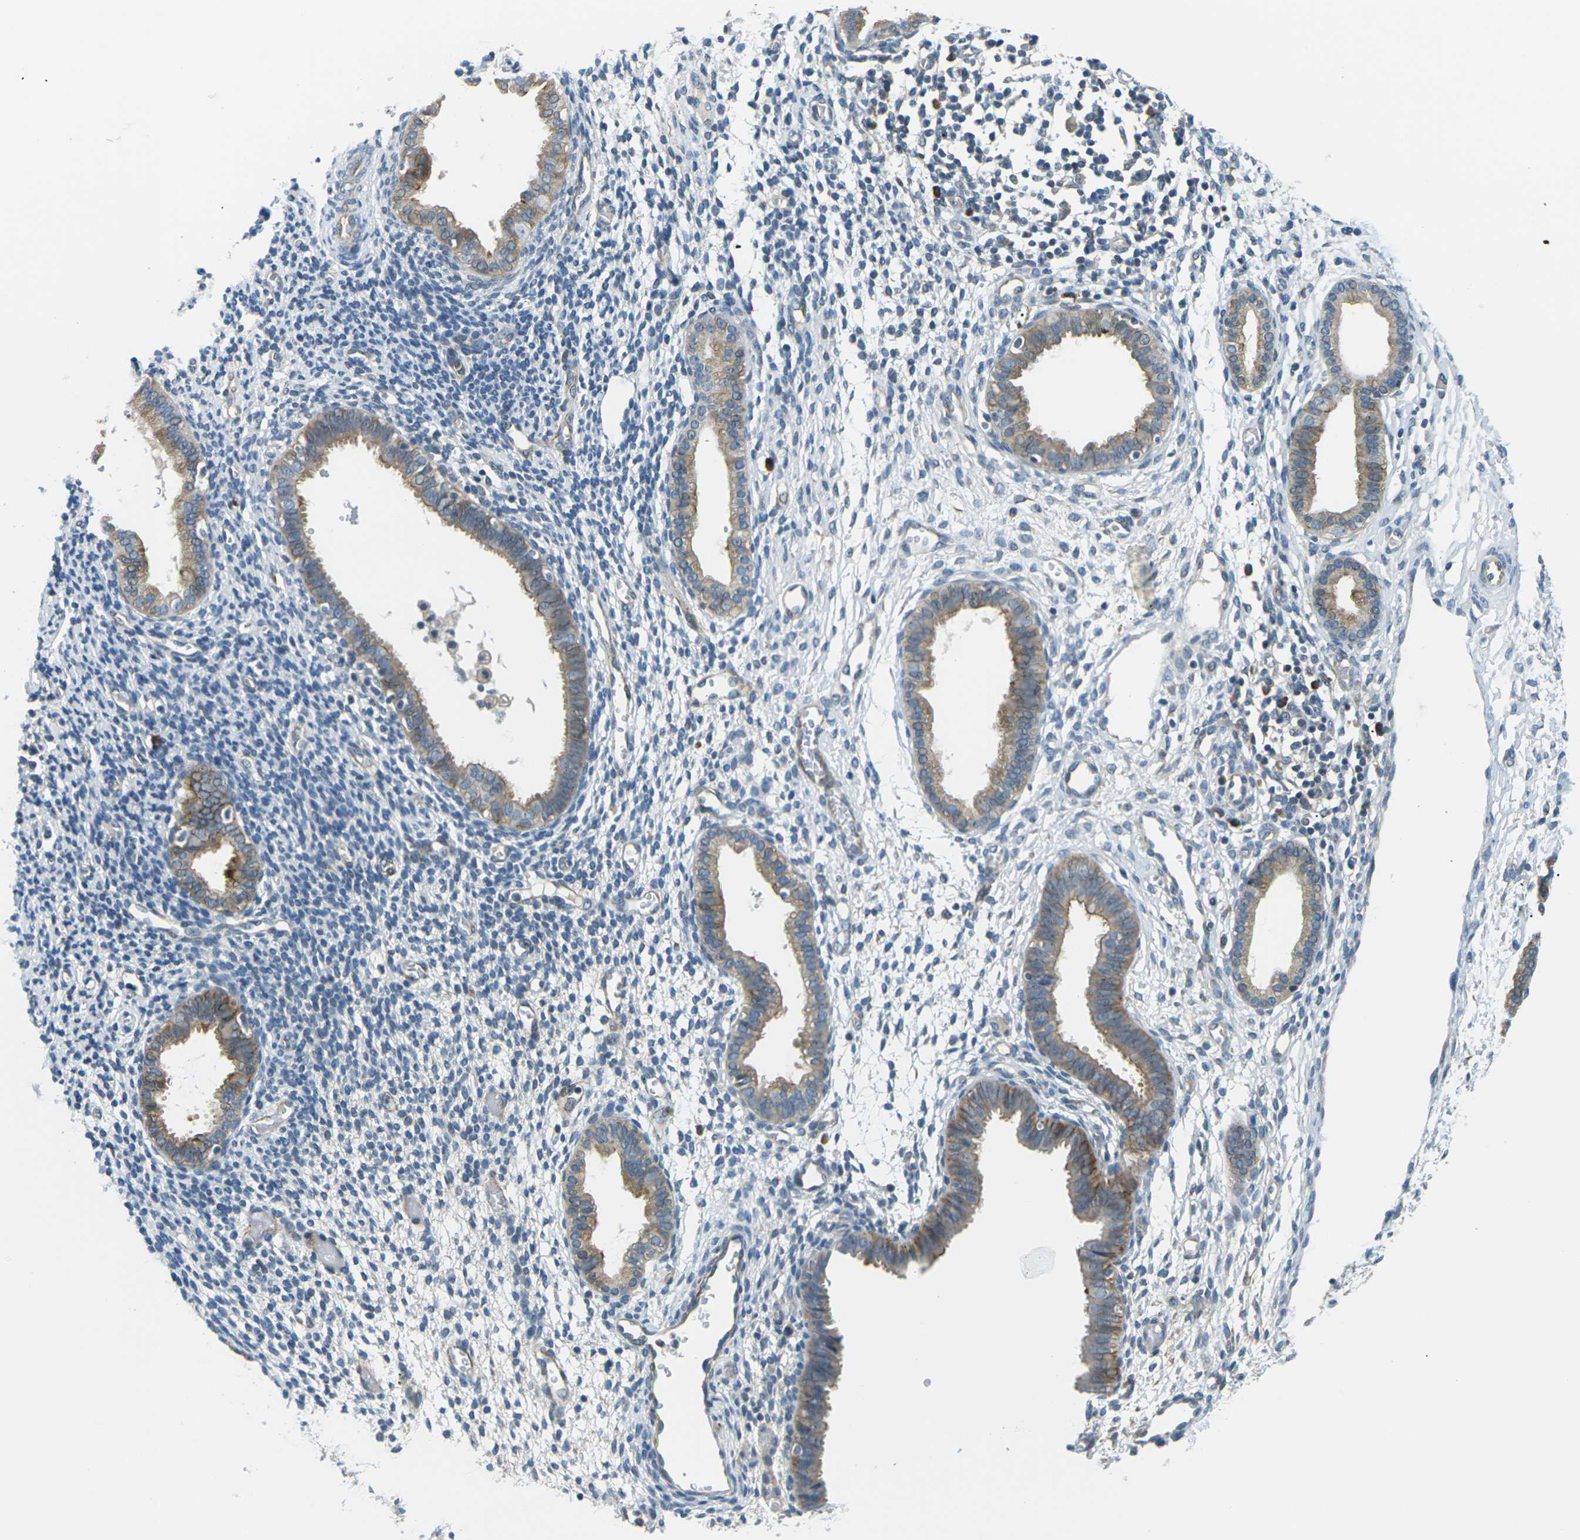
{"staining": {"intensity": "negative", "quantity": "none", "location": "none"}, "tissue": "endometrium", "cell_type": "Cells in endometrial stroma", "image_type": "normal", "snomed": [{"axis": "morphology", "description": "Normal tissue, NOS"}, {"axis": "topography", "description": "Endometrium"}], "caption": "DAB immunohistochemical staining of normal endometrium reveals no significant positivity in cells in endometrial stroma.", "gene": "SLC13A3", "patient": {"sex": "female", "age": 61}}